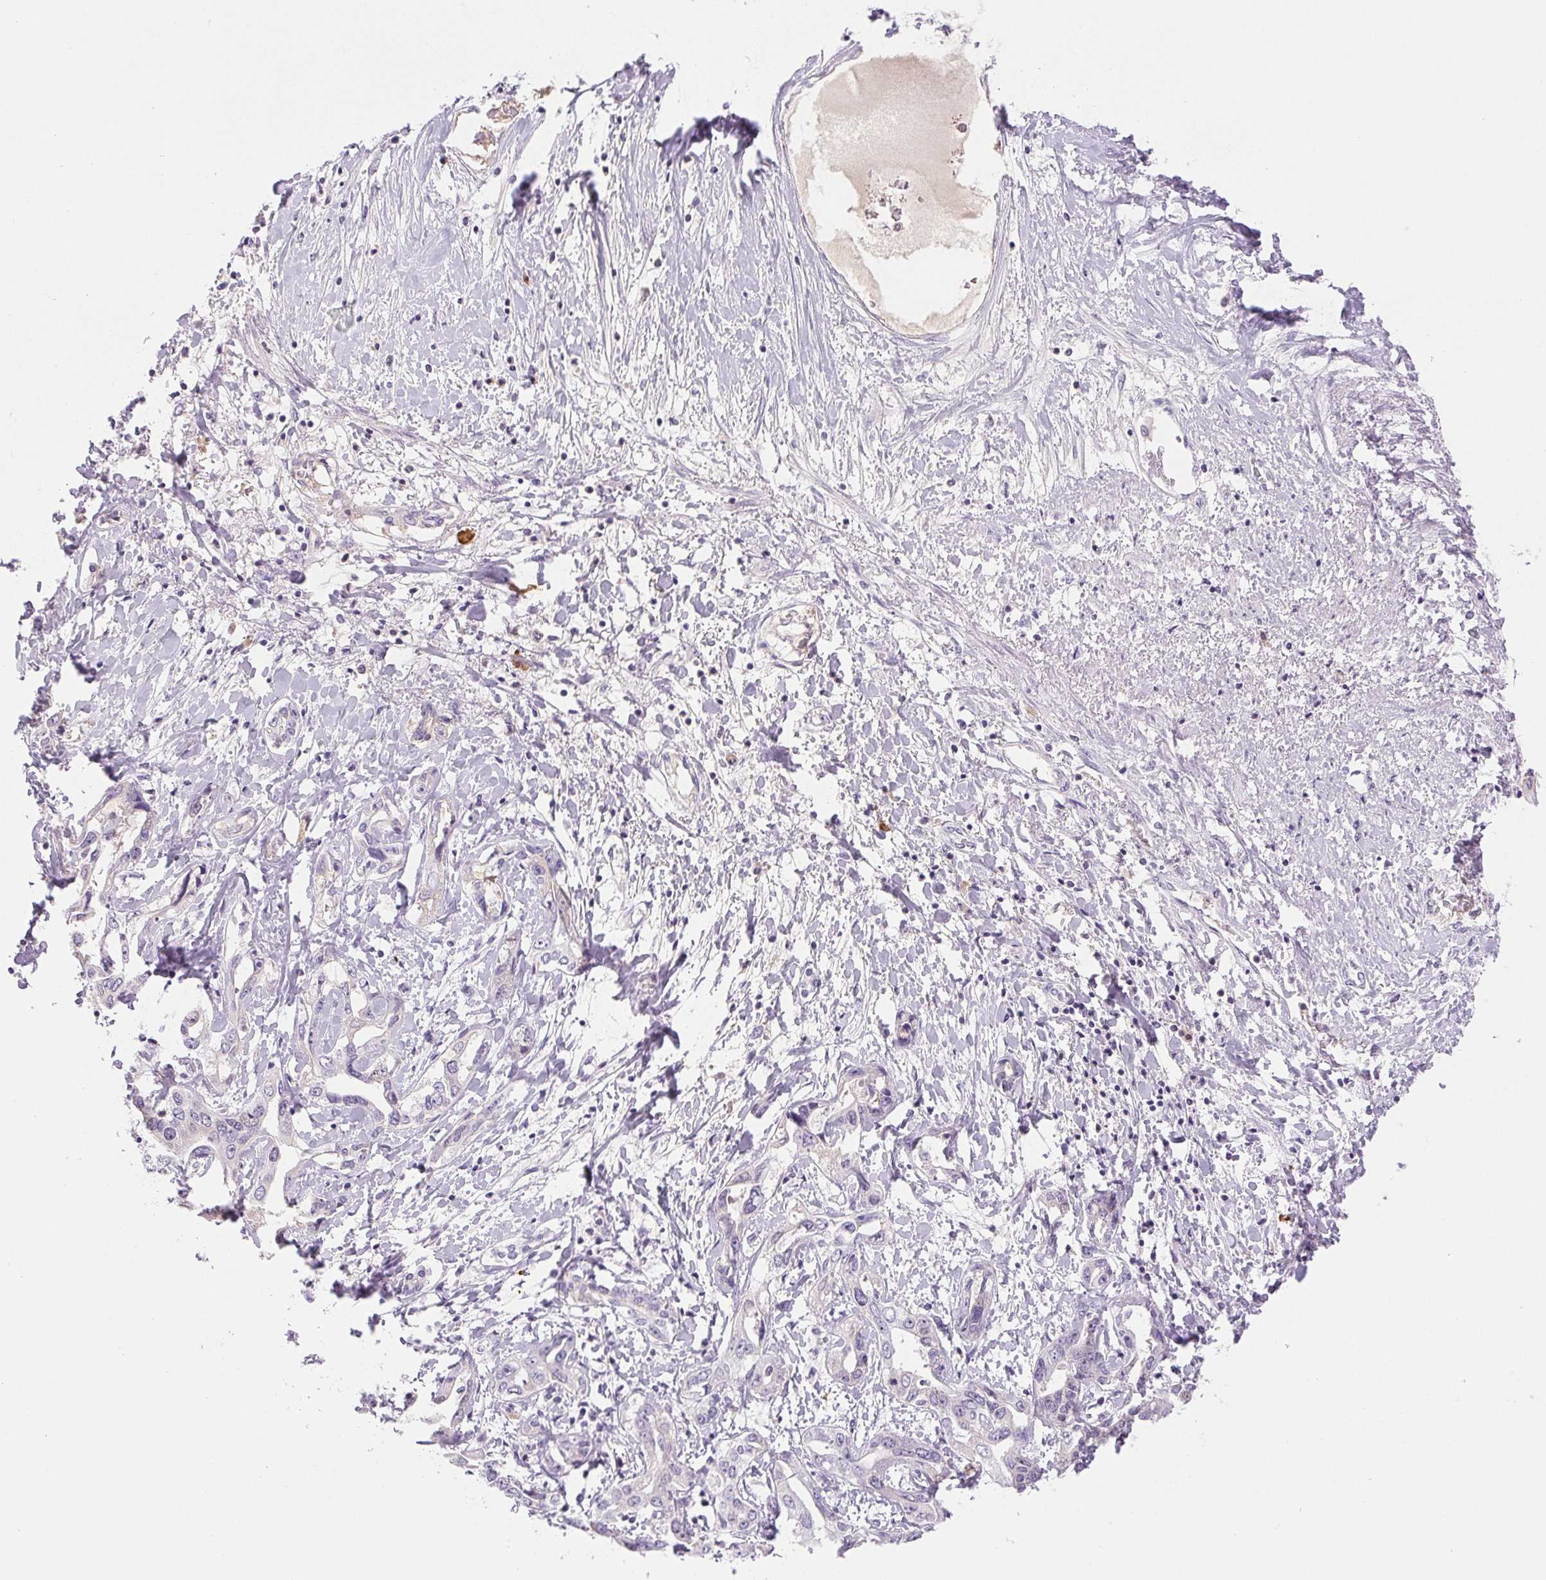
{"staining": {"intensity": "negative", "quantity": "none", "location": "none"}, "tissue": "liver cancer", "cell_type": "Tumor cells", "image_type": "cancer", "snomed": [{"axis": "morphology", "description": "Cholangiocarcinoma"}, {"axis": "topography", "description": "Liver"}], "caption": "DAB immunohistochemical staining of liver cholangiocarcinoma reveals no significant staining in tumor cells. (DAB (3,3'-diaminobenzidine) immunohistochemistry, high magnification).", "gene": "IFIT1B", "patient": {"sex": "male", "age": 59}}